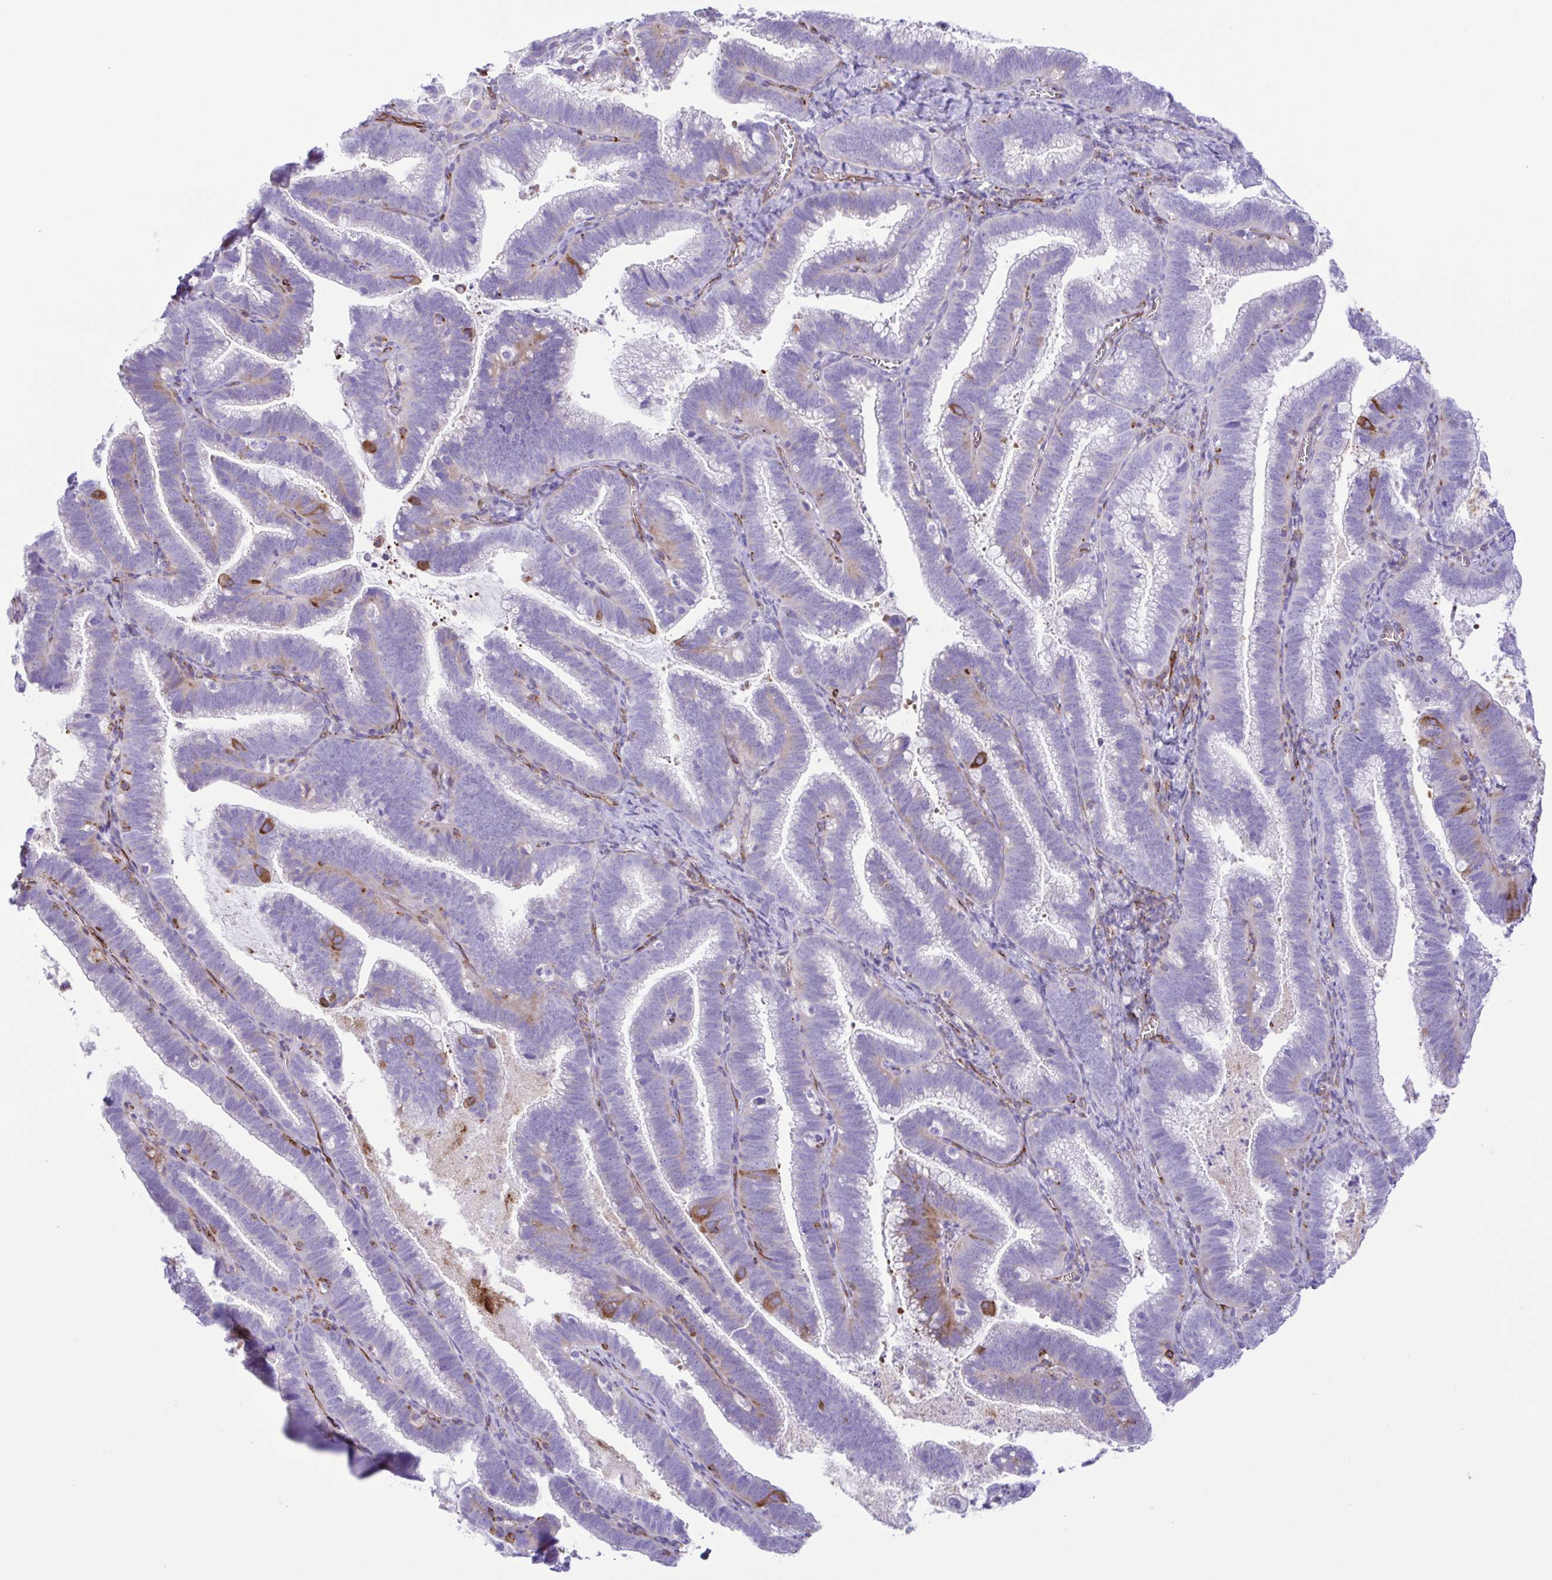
{"staining": {"intensity": "negative", "quantity": "none", "location": "none"}, "tissue": "cervical cancer", "cell_type": "Tumor cells", "image_type": "cancer", "snomed": [{"axis": "morphology", "description": "Adenocarcinoma, NOS"}, {"axis": "topography", "description": "Cervix"}], "caption": "Cervical cancer stained for a protein using immunohistochemistry demonstrates no staining tumor cells.", "gene": "FLT1", "patient": {"sex": "female", "age": 61}}